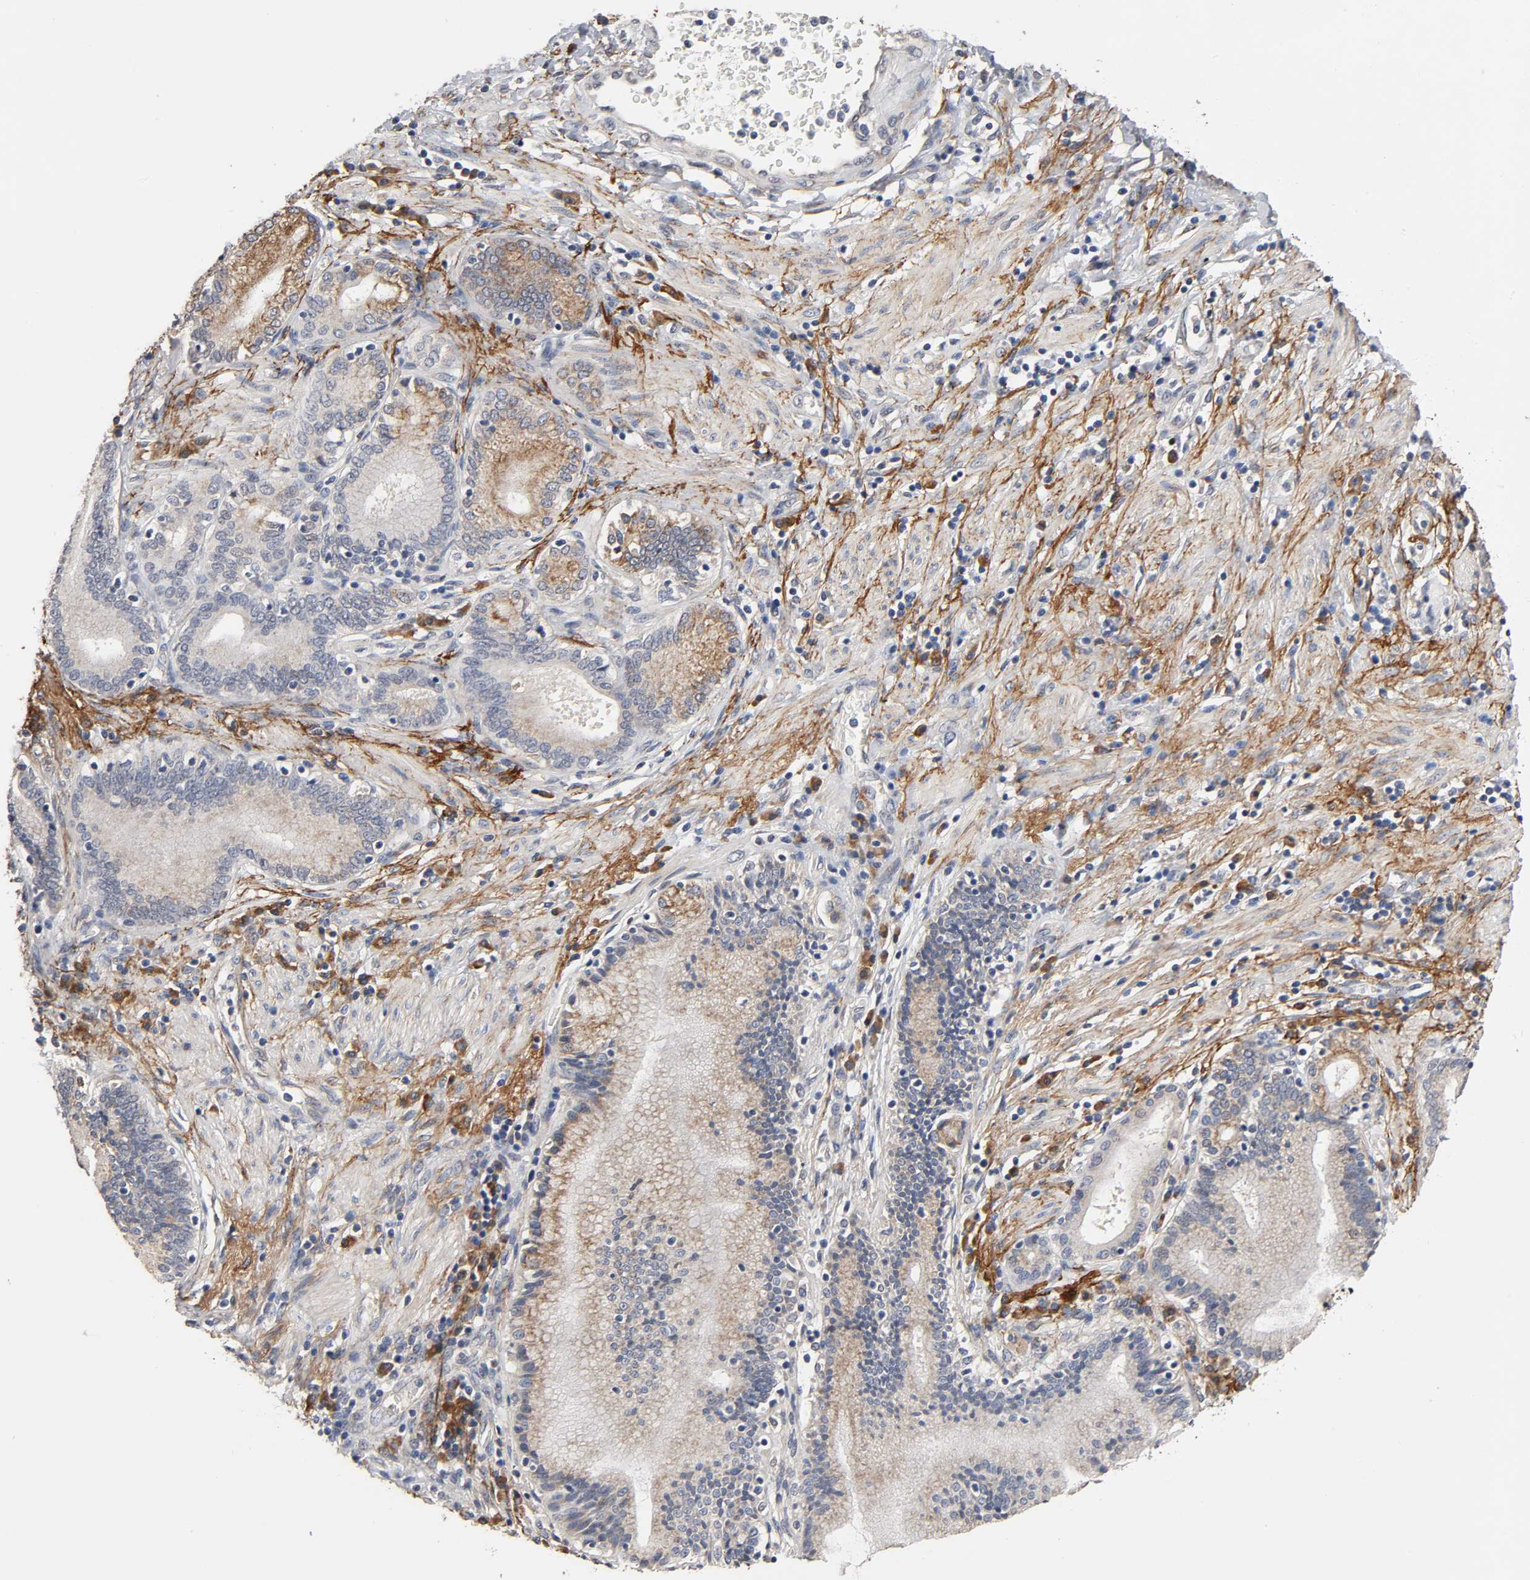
{"staining": {"intensity": "negative", "quantity": "none", "location": "none"}, "tissue": "pancreatic cancer", "cell_type": "Tumor cells", "image_type": "cancer", "snomed": [{"axis": "morphology", "description": "Adenocarcinoma, NOS"}, {"axis": "topography", "description": "Pancreas"}], "caption": "Immunohistochemistry (IHC) micrograph of human pancreatic cancer stained for a protein (brown), which demonstrates no positivity in tumor cells.", "gene": "HDLBP", "patient": {"sex": "female", "age": 48}}